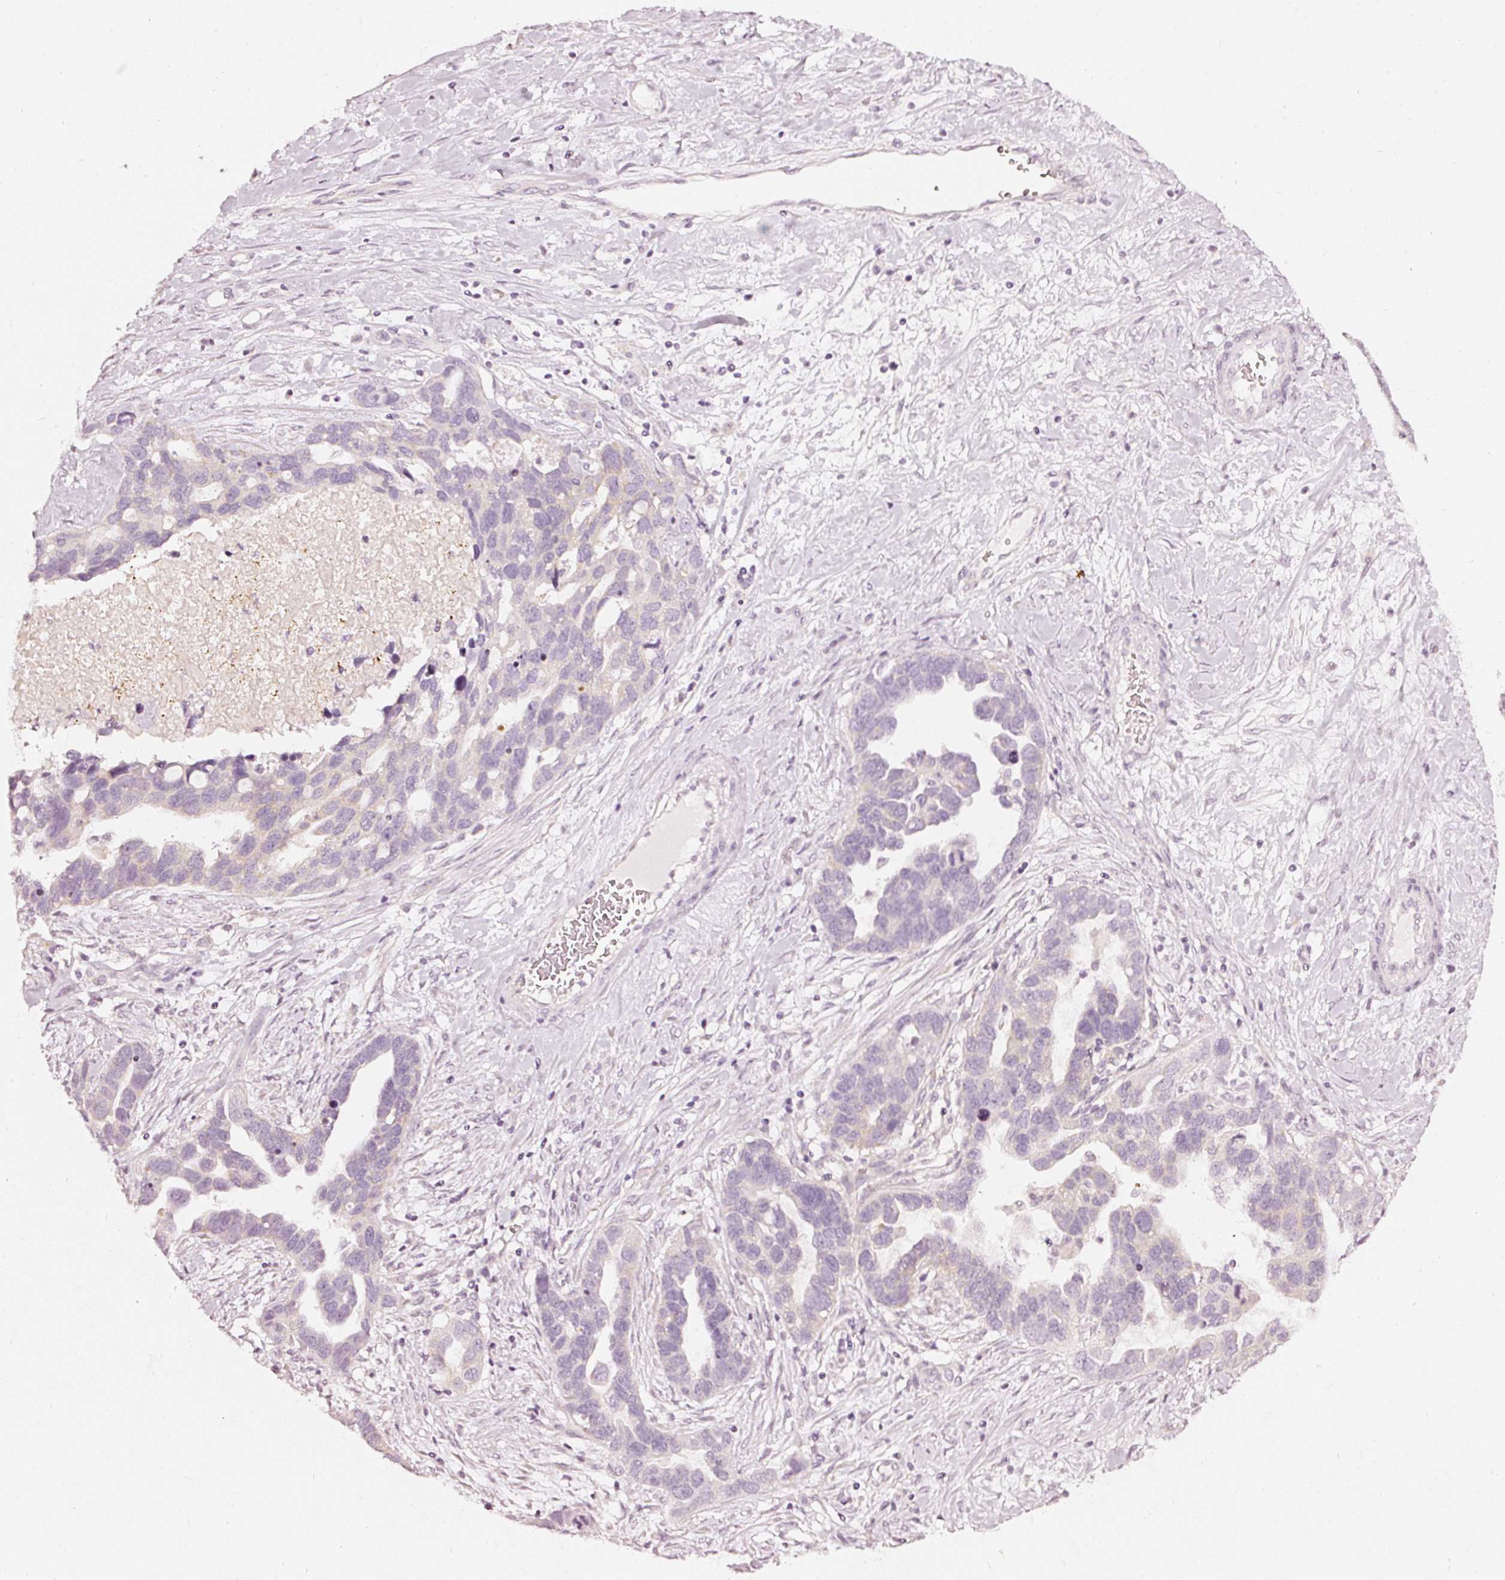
{"staining": {"intensity": "negative", "quantity": "none", "location": "none"}, "tissue": "ovarian cancer", "cell_type": "Tumor cells", "image_type": "cancer", "snomed": [{"axis": "morphology", "description": "Cystadenocarcinoma, serous, NOS"}, {"axis": "topography", "description": "Ovary"}], "caption": "Tumor cells show no significant staining in ovarian cancer.", "gene": "CNP", "patient": {"sex": "female", "age": 54}}